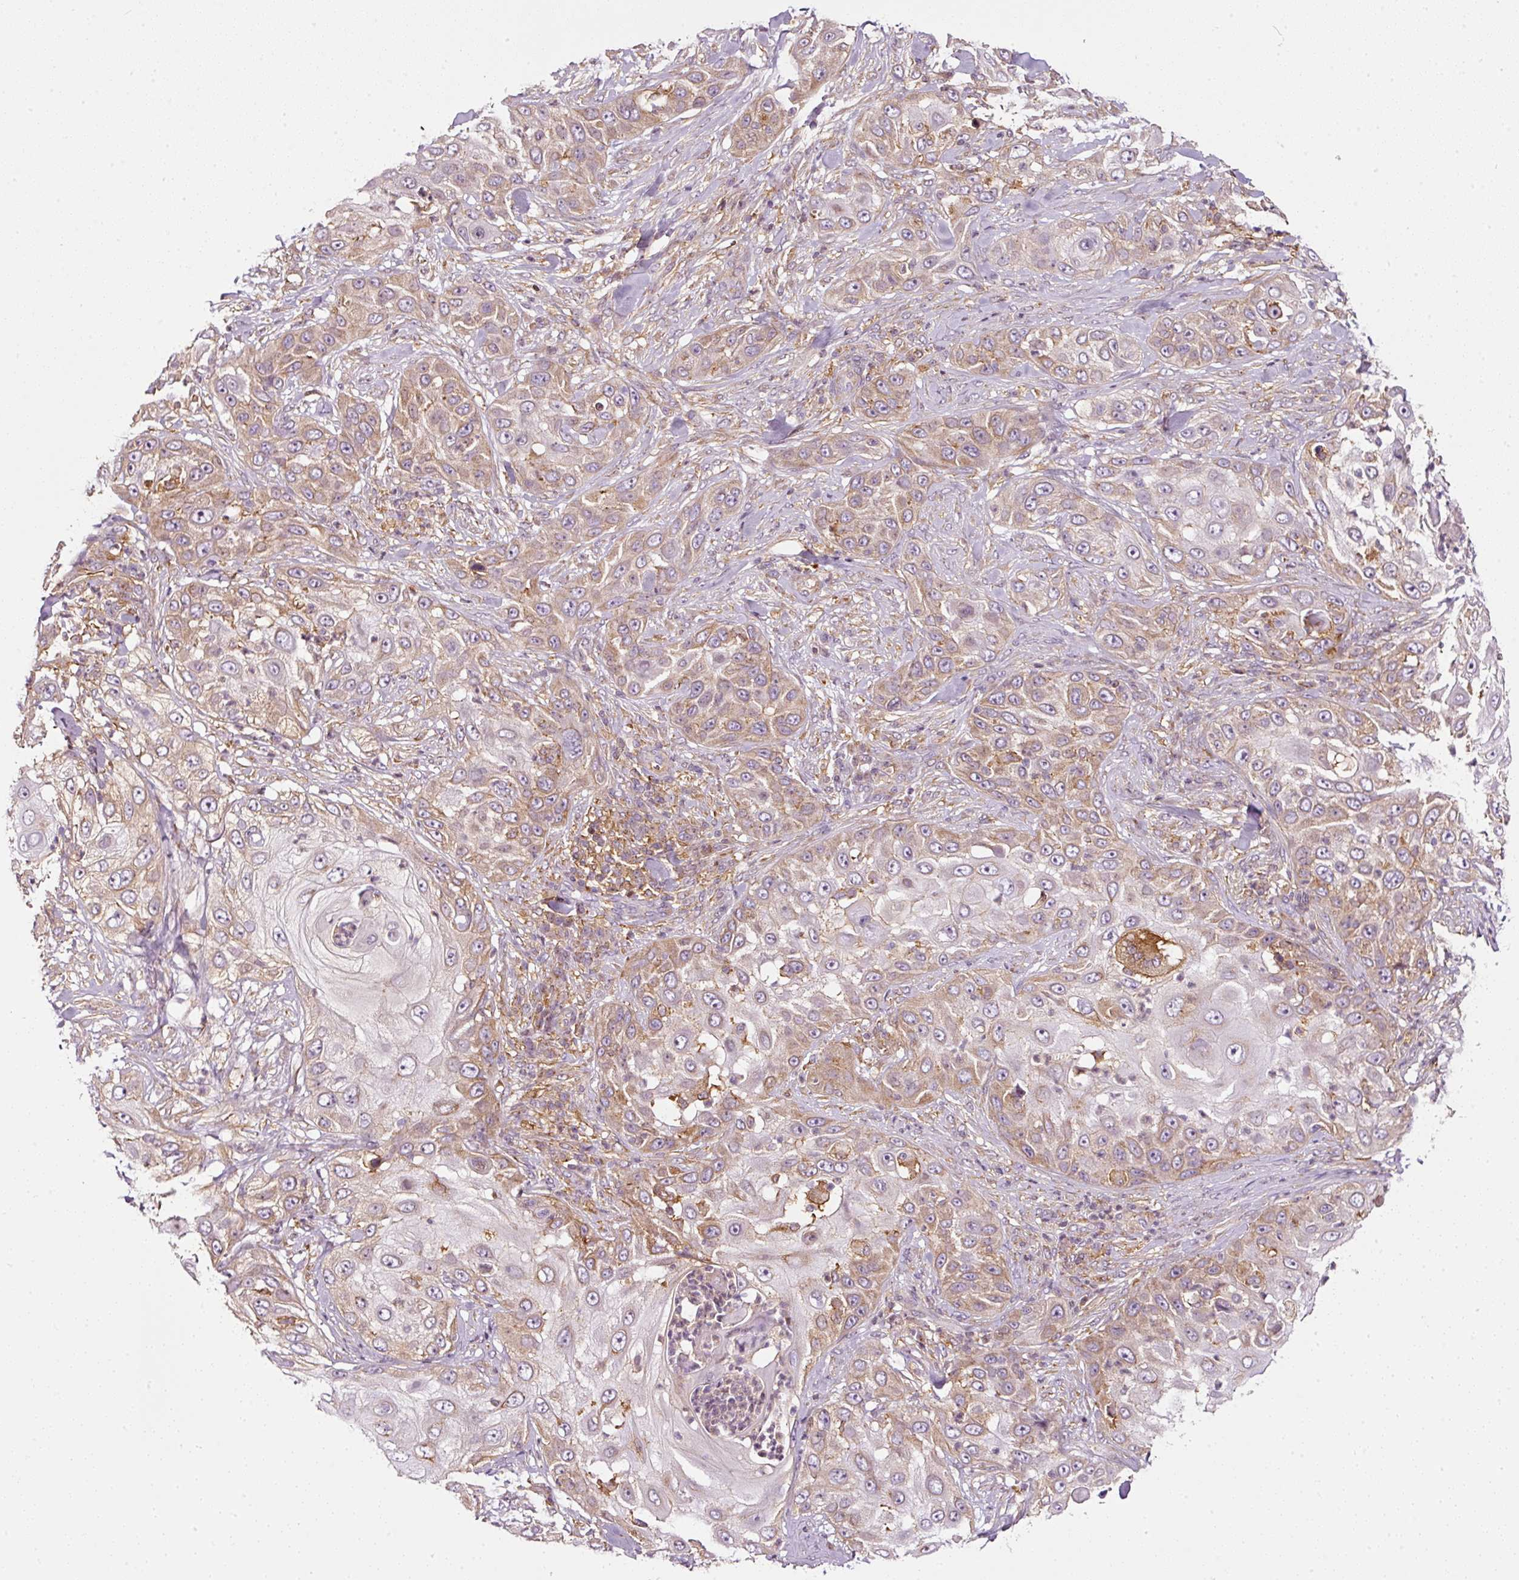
{"staining": {"intensity": "moderate", "quantity": ">75%", "location": "cytoplasmic/membranous"}, "tissue": "skin cancer", "cell_type": "Tumor cells", "image_type": "cancer", "snomed": [{"axis": "morphology", "description": "Squamous cell carcinoma, NOS"}, {"axis": "topography", "description": "Skin"}], "caption": "A photomicrograph of squamous cell carcinoma (skin) stained for a protein shows moderate cytoplasmic/membranous brown staining in tumor cells.", "gene": "SCNM1", "patient": {"sex": "female", "age": 44}}